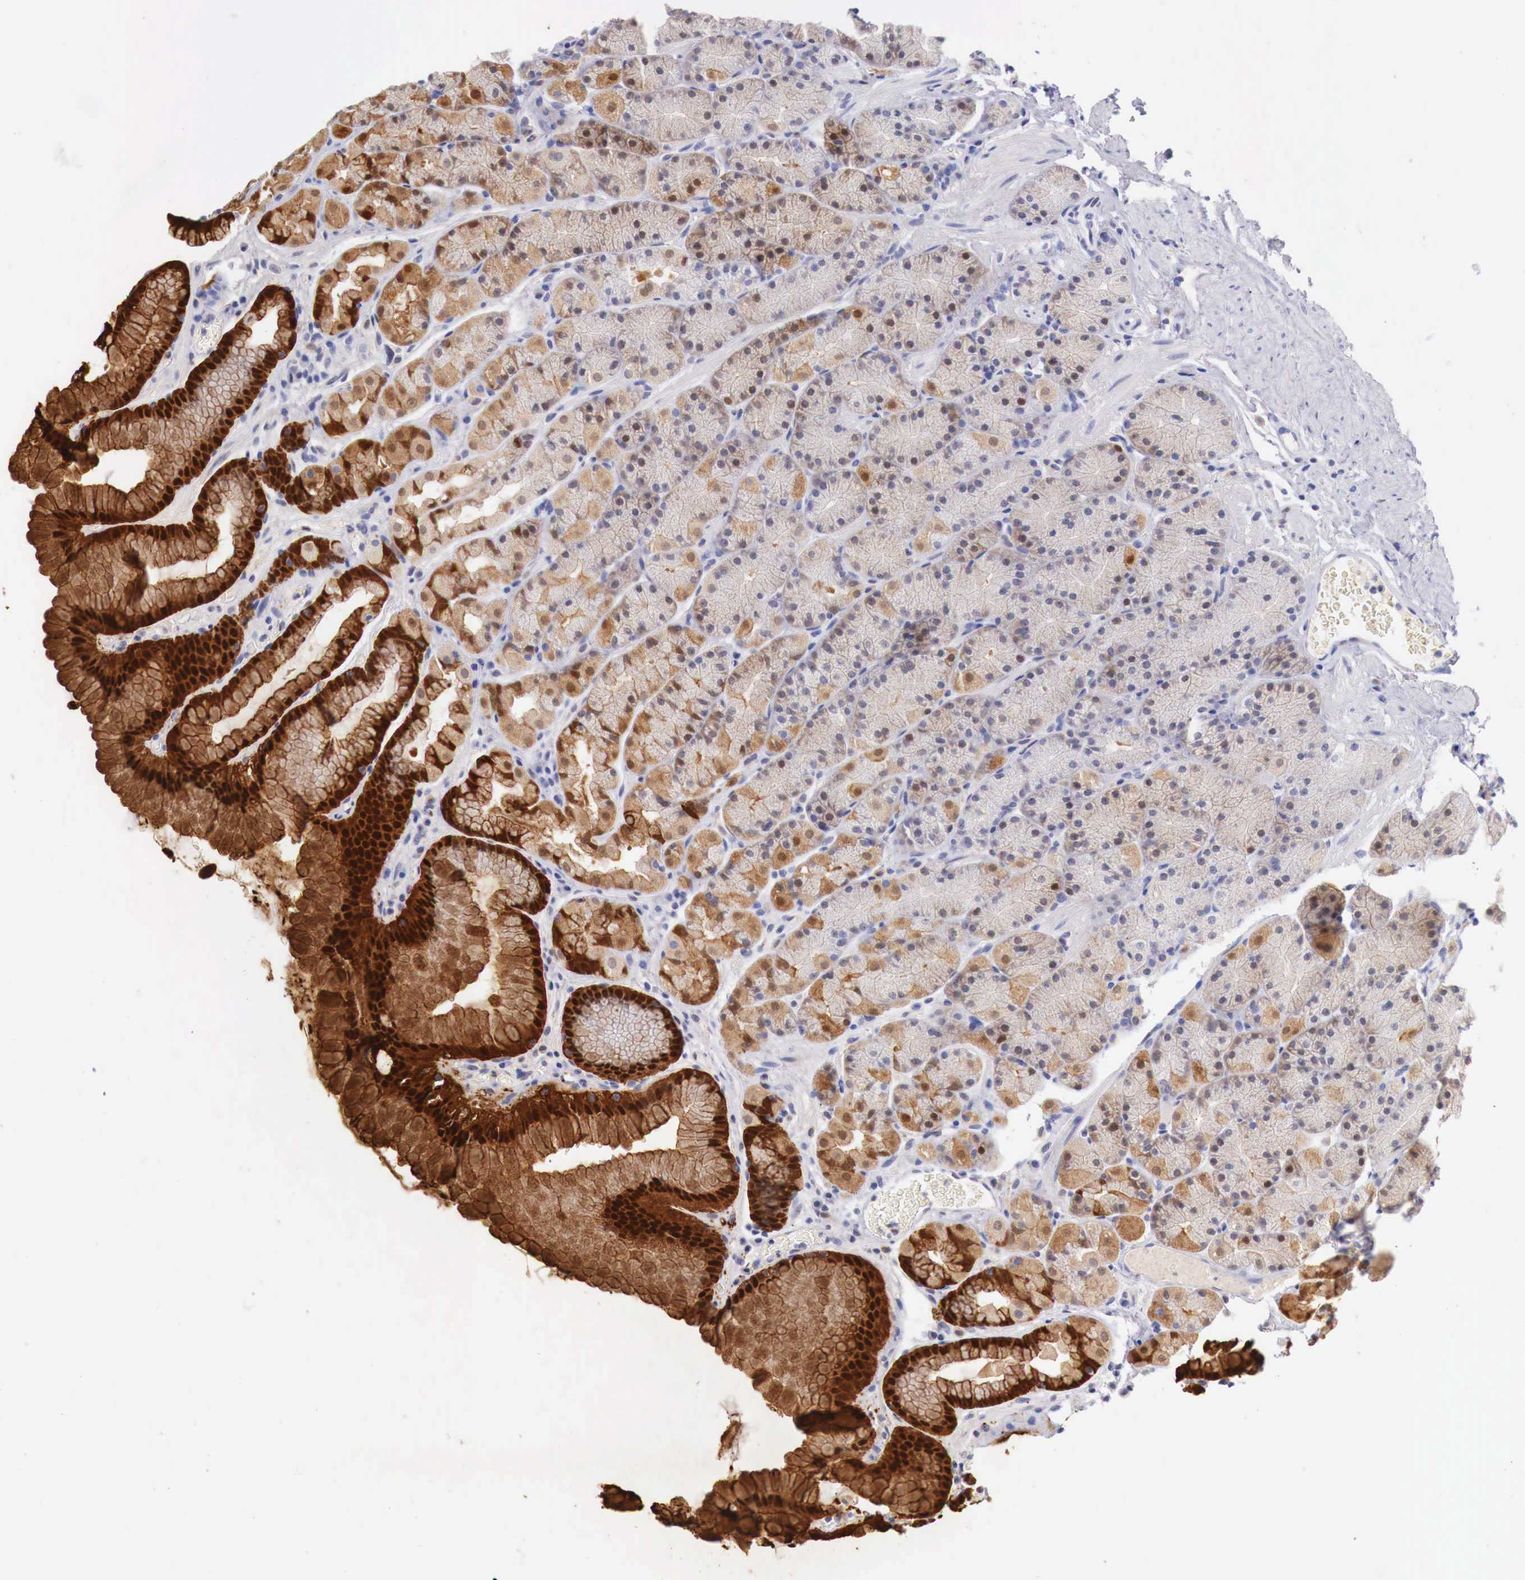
{"staining": {"intensity": "strong", "quantity": "25%-75%", "location": "cytoplasmic/membranous,nuclear"}, "tissue": "stomach", "cell_type": "Glandular cells", "image_type": "normal", "snomed": [{"axis": "morphology", "description": "Normal tissue, NOS"}, {"axis": "topography", "description": "Stomach, upper"}], "caption": "The immunohistochemical stain shows strong cytoplasmic/membranous,nuclear expression in glandular cells of normal stomach.", "gene": "ITIH6", "patient": {"sex": "male", "age": 72}}